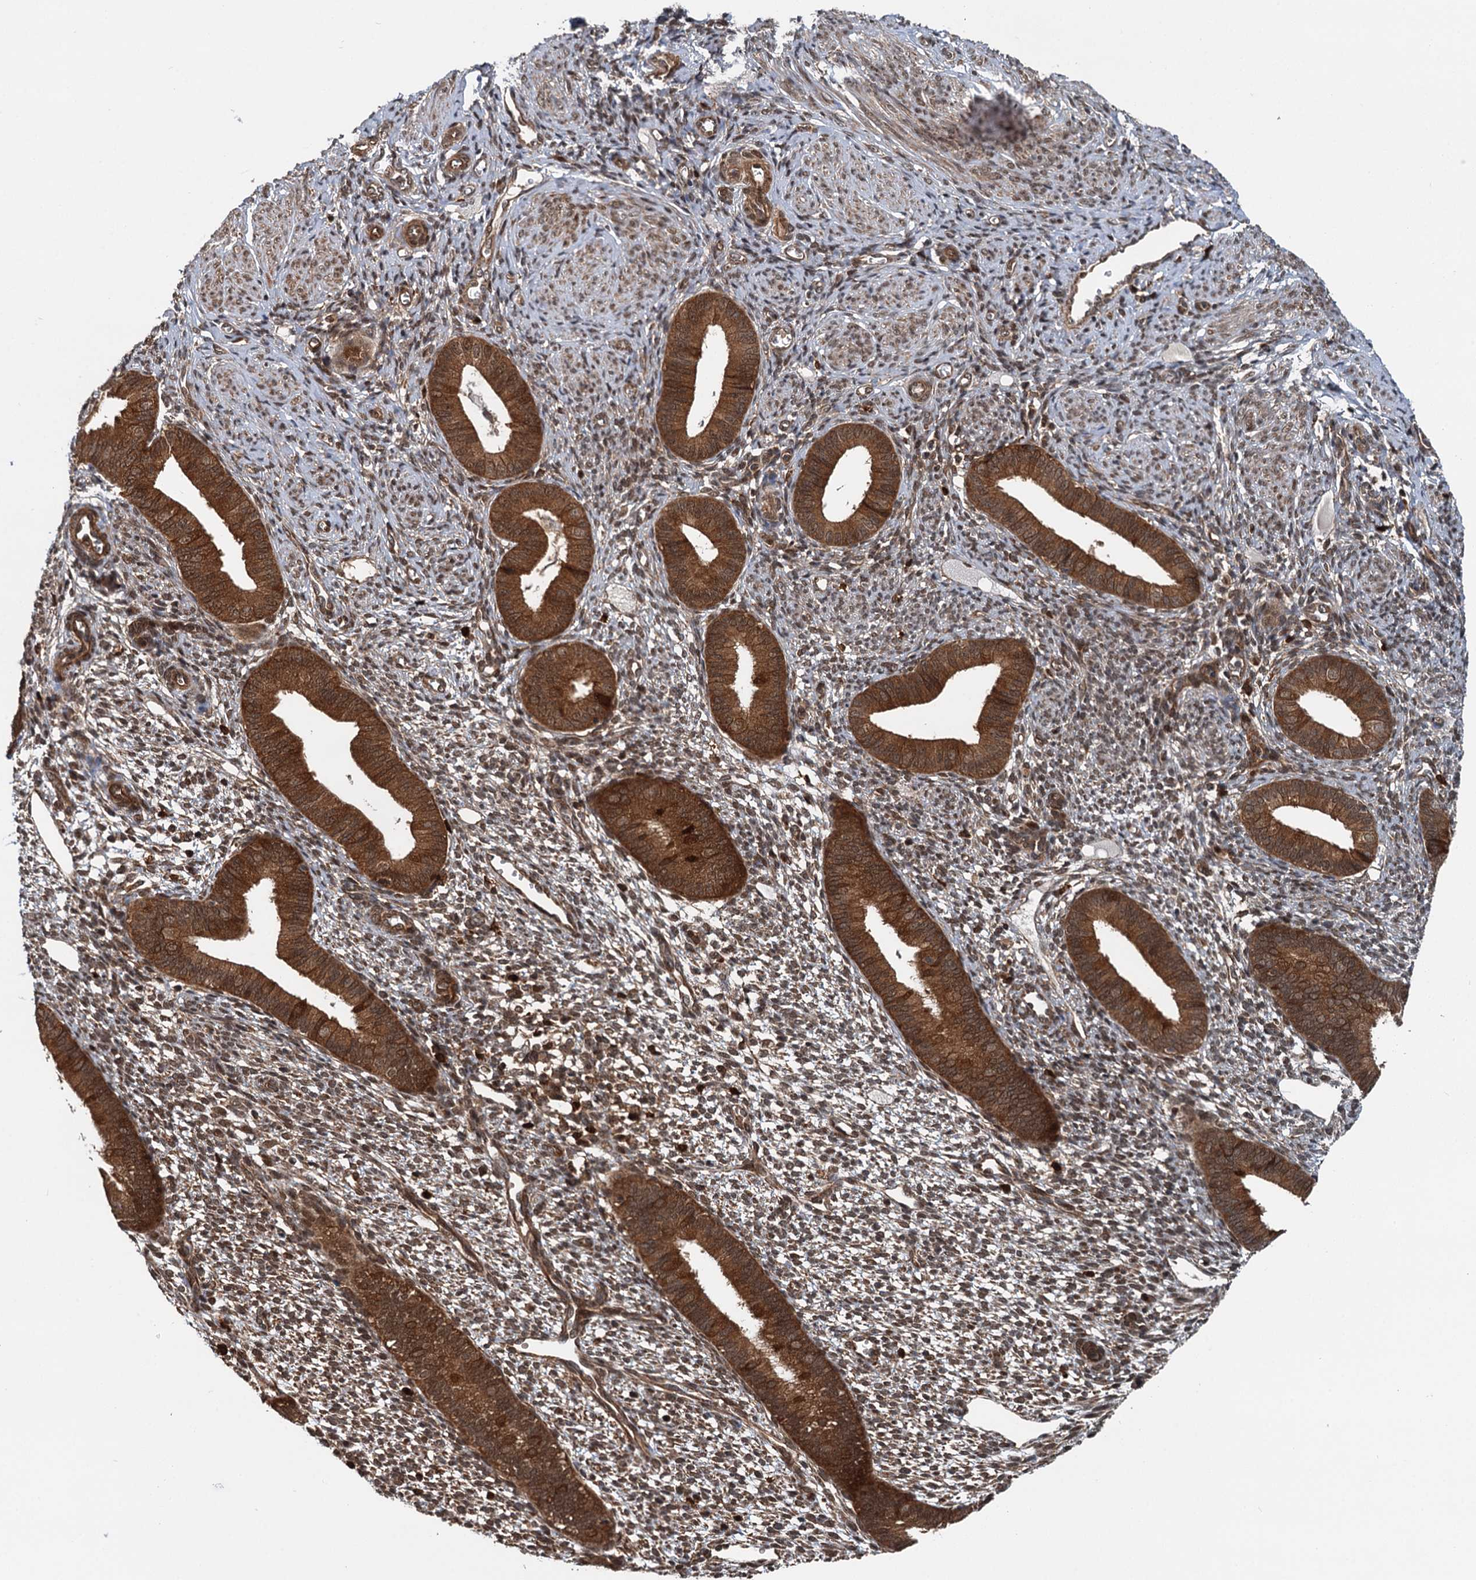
{"staining": {"intensity": "moderate", "quantity": ">75%", "location": "cytoplasmic/membranous,nuclear"}, "tissue": "endometrium", "cell_type": "Cells in endometrial stroma", "image_type": "normal", "snomed": [{"axis": "morphology", "description": "Normal tissue, NOS"}, {"axis": "topography", "description": "Endometrium"}], "caption": "Protein analysis of benign endometrium shows moderate cytoplasmic/membranous,nuclear positivity in approximately >75% of cells in endometrial stroma.", "gene": "STUB1", "patient": {"sex": "female", "age": 46}}